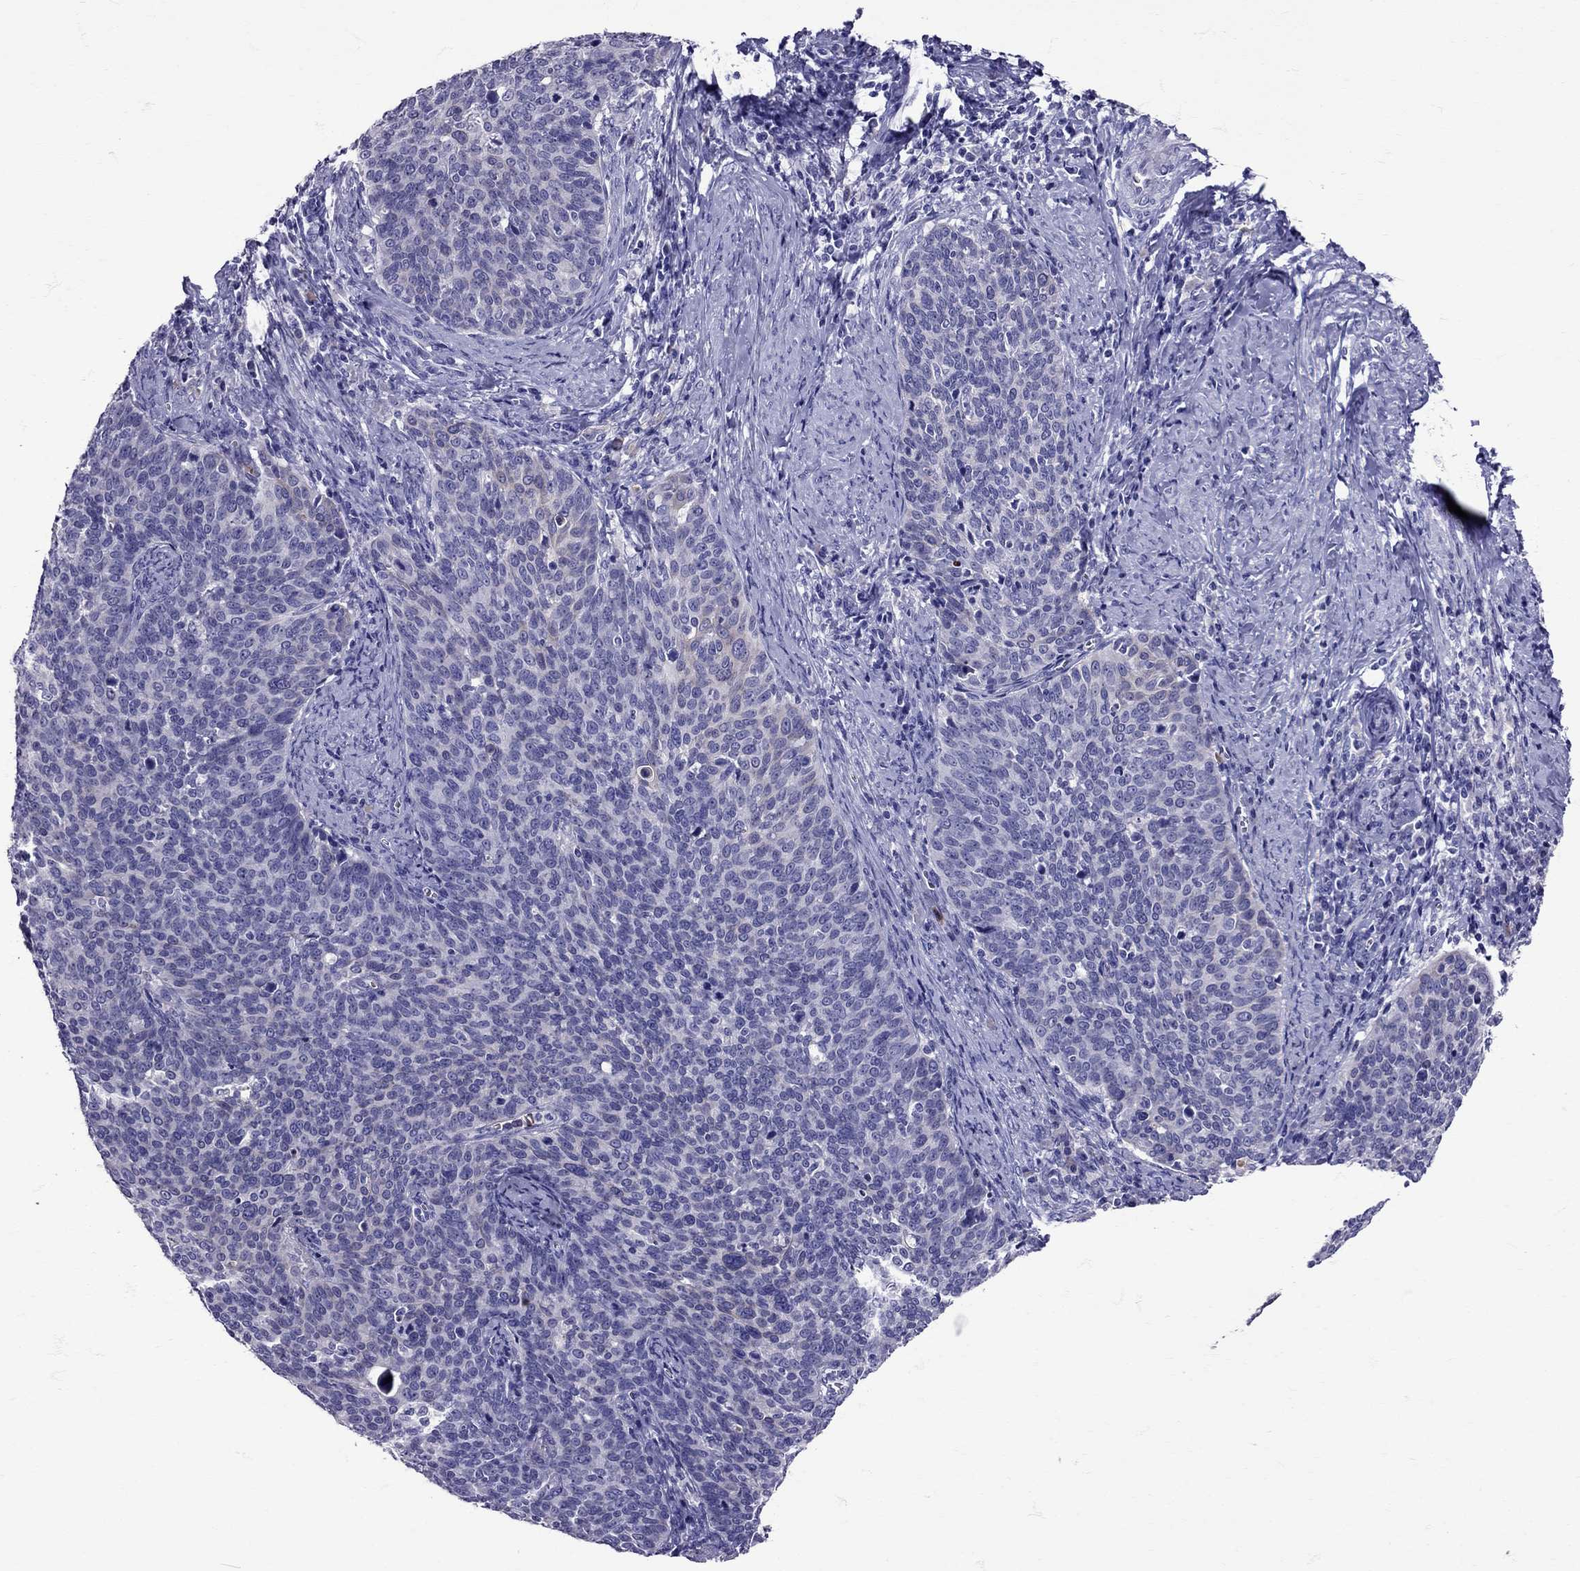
{"staining": {"intensity": "negative", "quantity": "none", "location": "none"}, "tissue": "cervical cancer", "cell_type": "Tumor cells", "image_type": "cancer", "snomed": [{"axis": "morphology", "description": "Normal tissue, NOS"}, {"axis": "morphology", "description": "Squamous cell carcinoma, NOS"}, {"axis": "topography", "description": "Cervix"}], "caption": "The immunohistochemistry photomicrograph has no significant staining in tumor cells of cervical squamous cell carcinoma tissue.", "gene": "TBR1", "patient": {"sex": "female", "age": 39}}